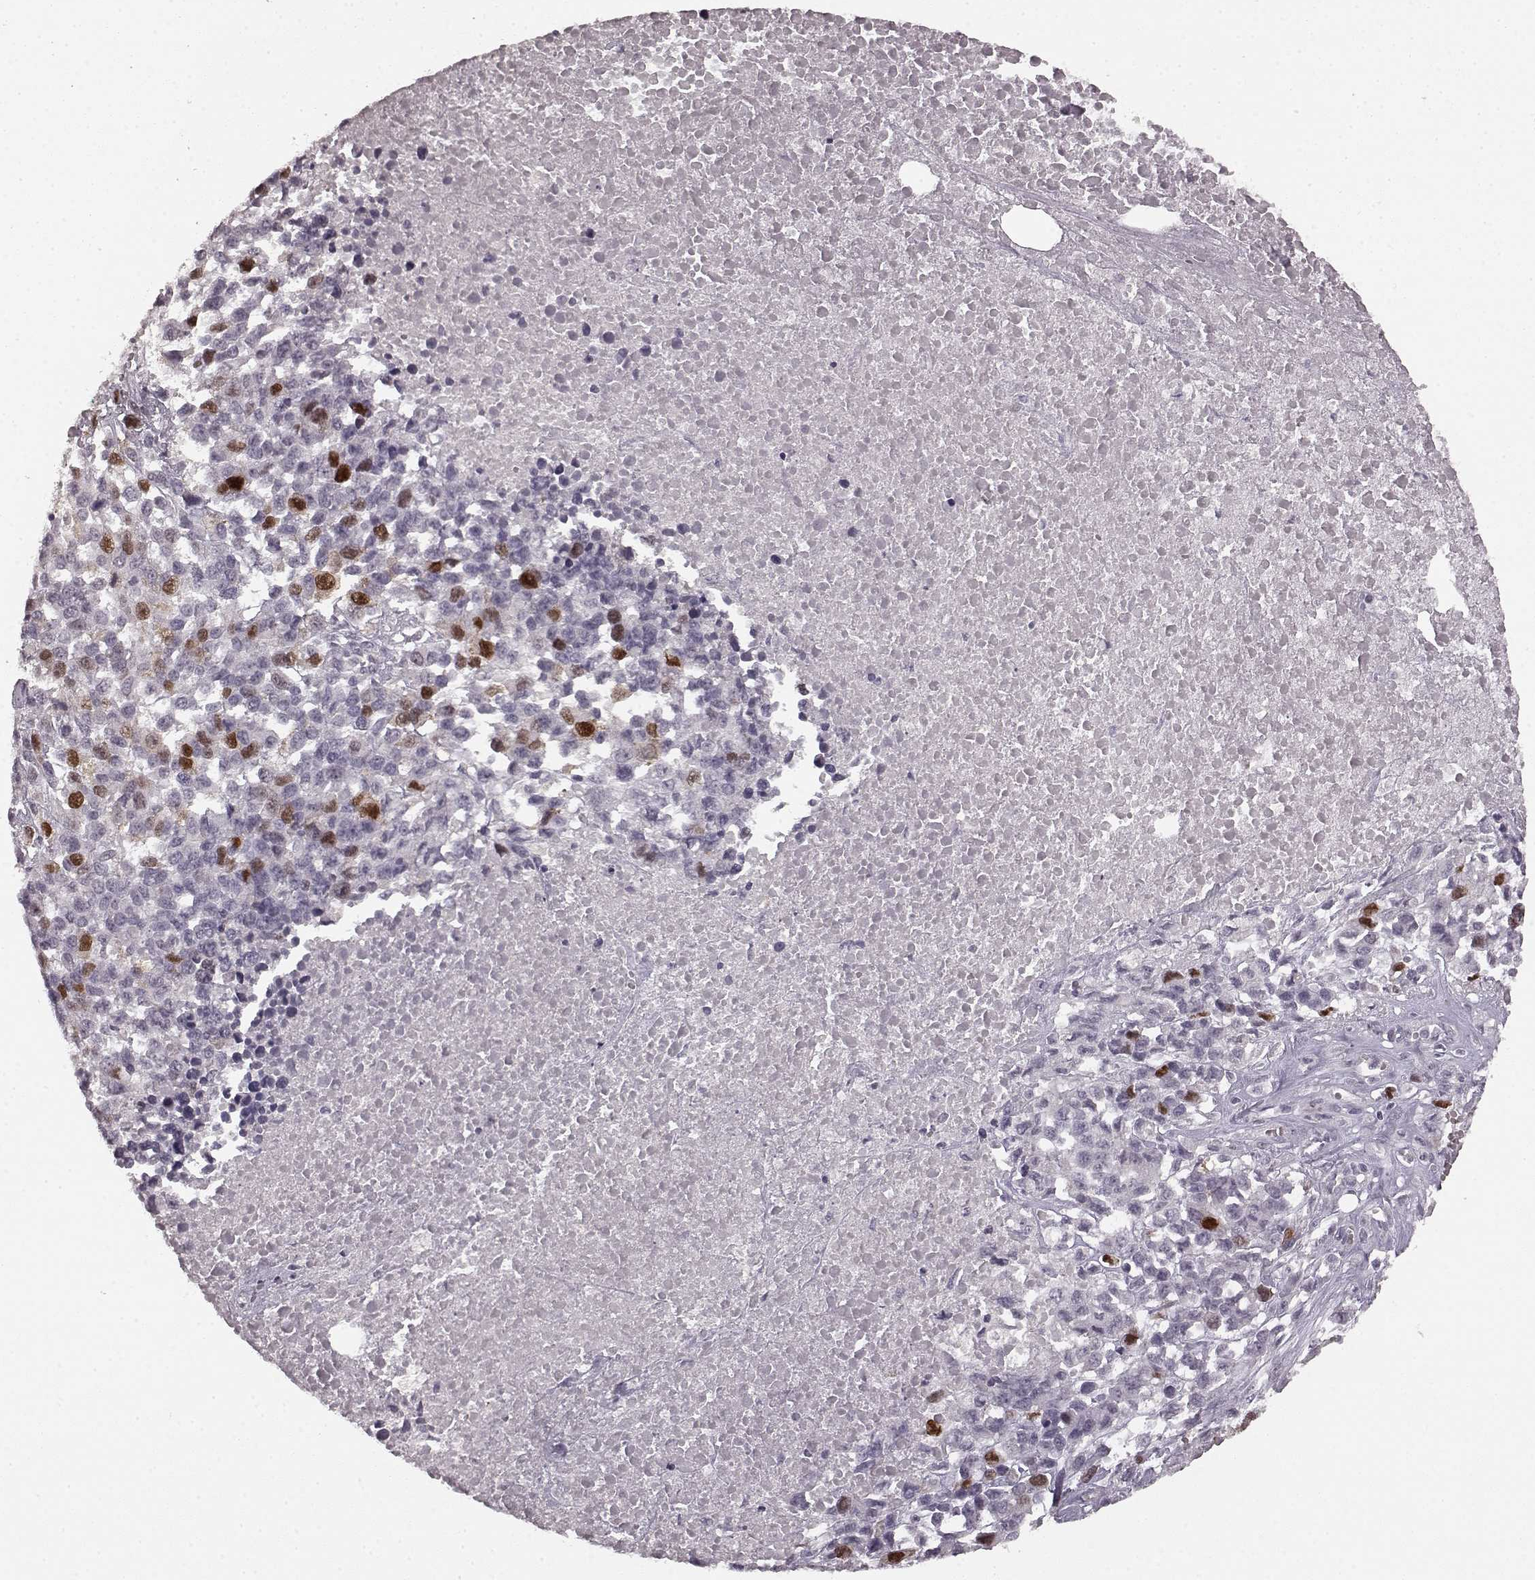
{"staining": {"intensity": "strong", "quantity": "<25%", "location": "nuclear"}, "tissue": "melanoma", "cell_type": "Tumor cells", "image_type": "cancer", "snomed": [{"axis": "morphology", "description": "Malignant melanoma, Metastatic site"}, {"axis": "topography", "description": "Skin"}], "caption": "A photomicrograph showing strong nuclear positivity in approximately <25% of tumor cells in melanoma, as visualized by brown immunohistochemical staining.", "gene": "CCNA2", "patient": {"sex": "male", "age": 84}}